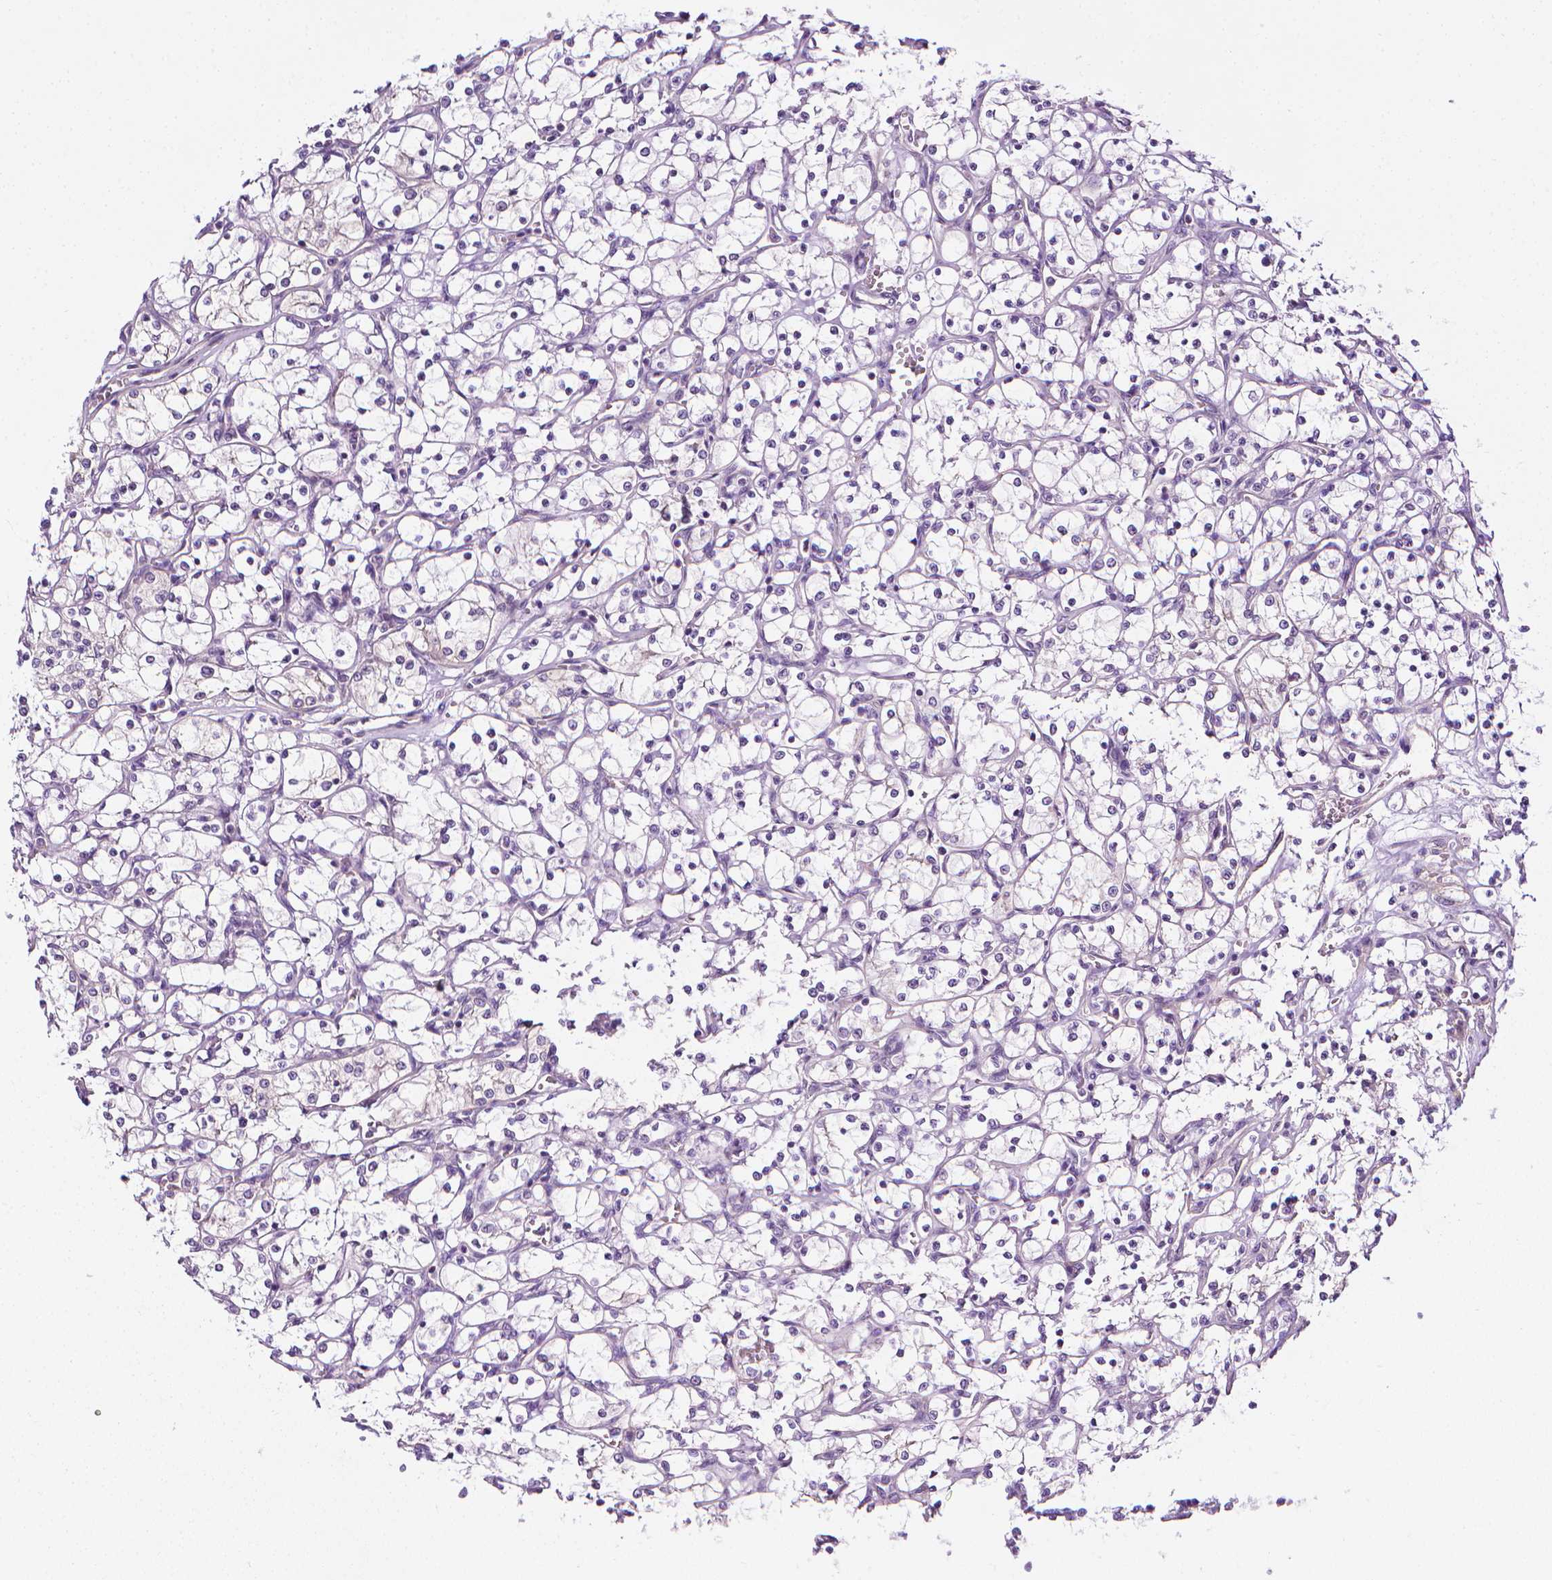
{"staining": {"intensity": "negative", "quantity": "none", "location": "none"}, "tissue": "renal cancer", "cell_type": "Tumor cells", "image_type": "cancer", "snomed": [{"axis": "morphology", "description": "Adenocarcinoma, NOS"}, {"axis": "topography", "description": "Kidney"}], "caption": "DAB immunohistochemical staining of human renal cancer exhibits no significant positivity in tumor cells.", "gene": "MCOLN3", "patient": {"sex": "female", "age": 69}}